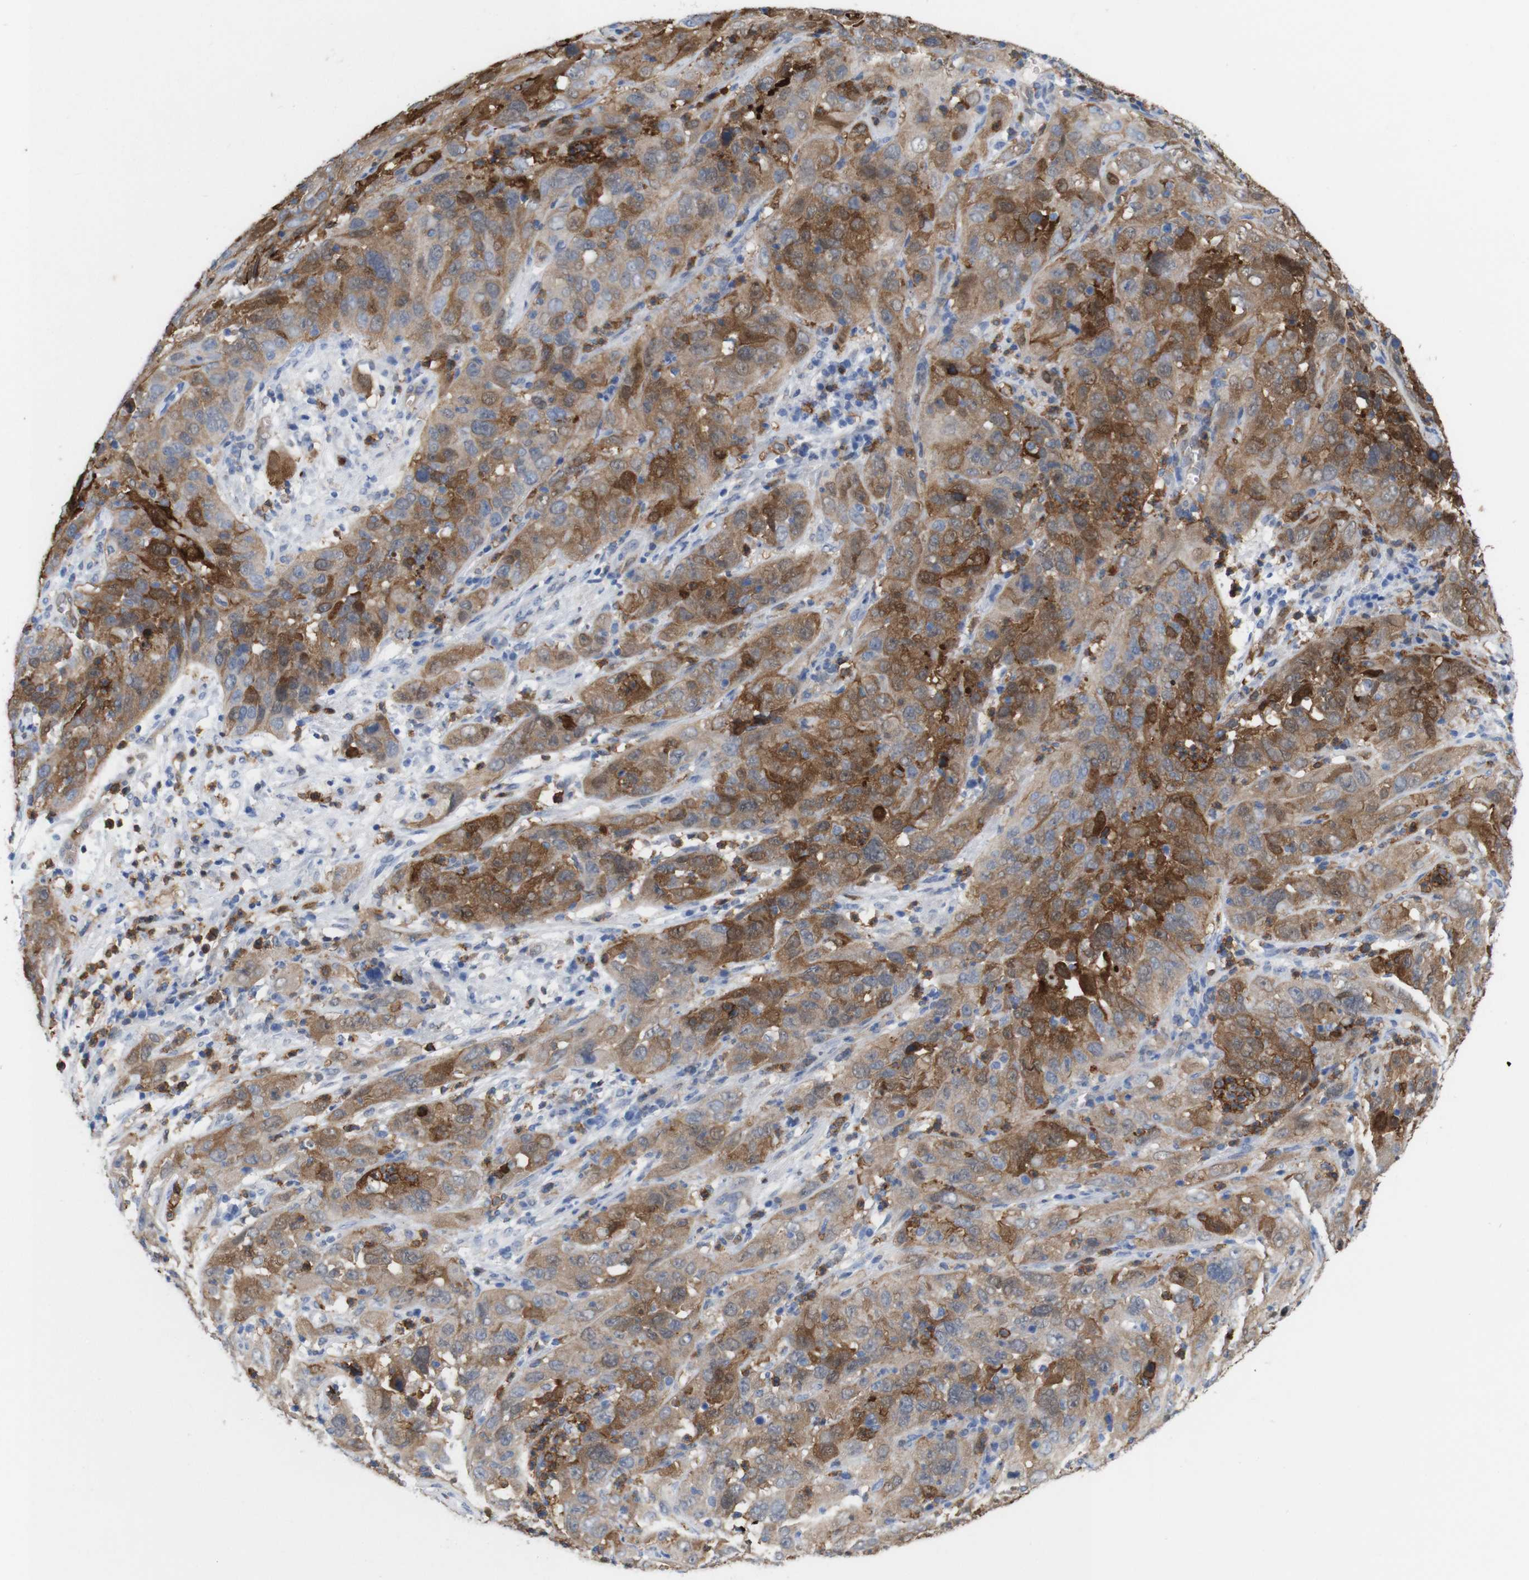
{"staining": {"intensity": "moderate", "quantity": ">75%", "location": "cytoplasmic/membranous"}, "tissue": "cervical cancer", "cell_type": "Tumor cells", "image_type": "cancer", "snomed": [{"axis": "morphology", "description": "Squamous cell carcinoma, NOS"}, {"axis": "topography", "description": "Cervix"}], "caption": "Protein analysis of squamous cell carcinoma (cervical) tissue shows moderate cytoplasmic/membranous expression in approximately >75% of tumor cells. Ihc stains the protein in brown and the nuclei are stained blue.", "gene": "ANXA1", "patient": {"sex": "female", "age": 32}}